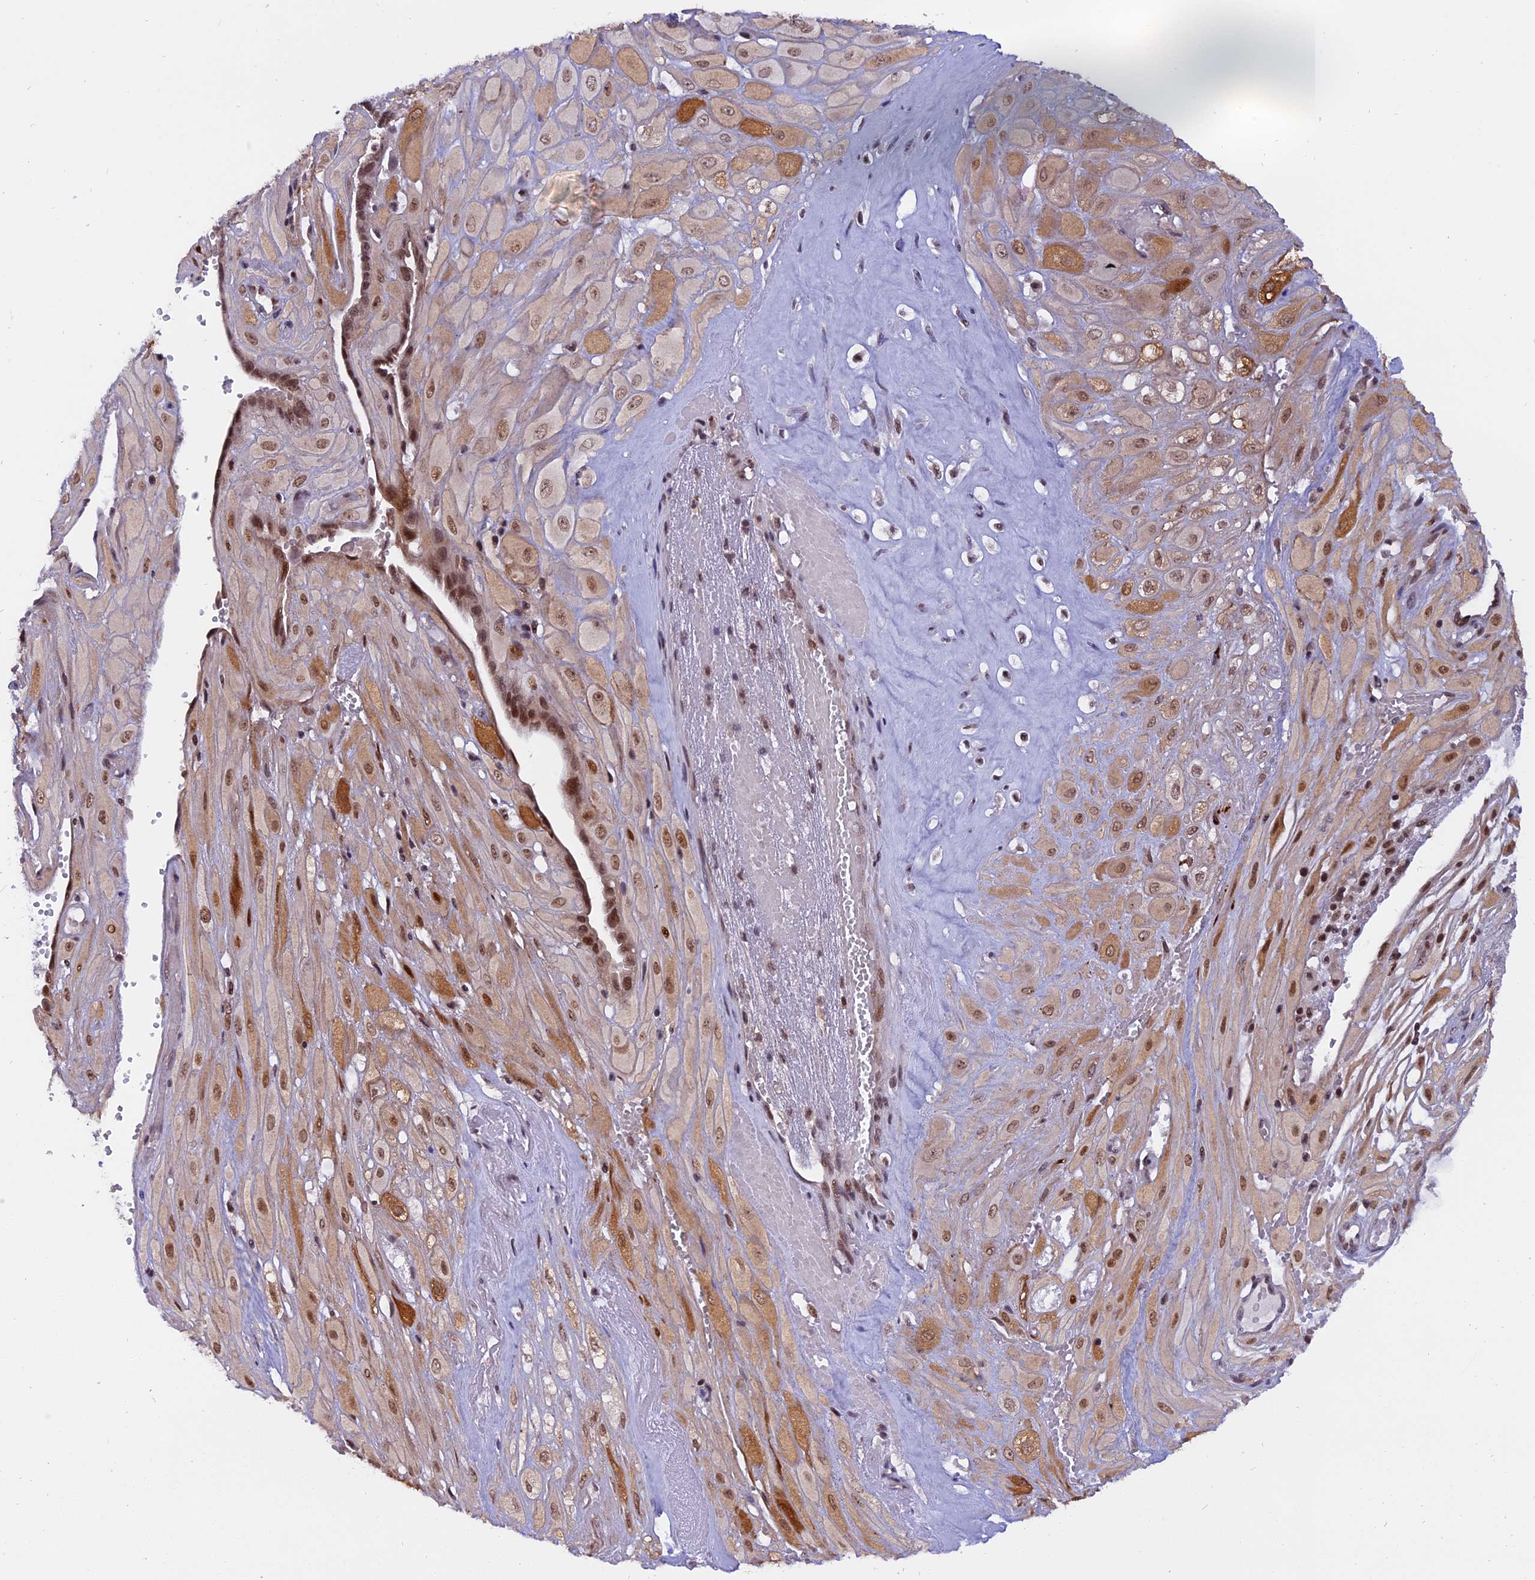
{"staining": {"intensity": "moderate", "quantity": ">75%", "location": "cytoplasmic/membranous,nuclear"}, "tissue": "cervical cancer", "cell_type": "Tumor cells", "image_type": "cancer", "snomed": [{"axis": "morphology", "description": "Squamous cell carcinoma, NOS"}, {"axis": "topography", "description": "Cervix"}], "caption": "An immunohistochemistry (IHC) micrograph of neoplastic tissue is shown. Protein staining in brown highlights moderate cytoplasmic/membranous and nuclear positivity in cervical cancer (squamous cell carcinoma) within tumor cells.", "gene": "TADA3", "patient": {"sex": "female", "age": 36}}